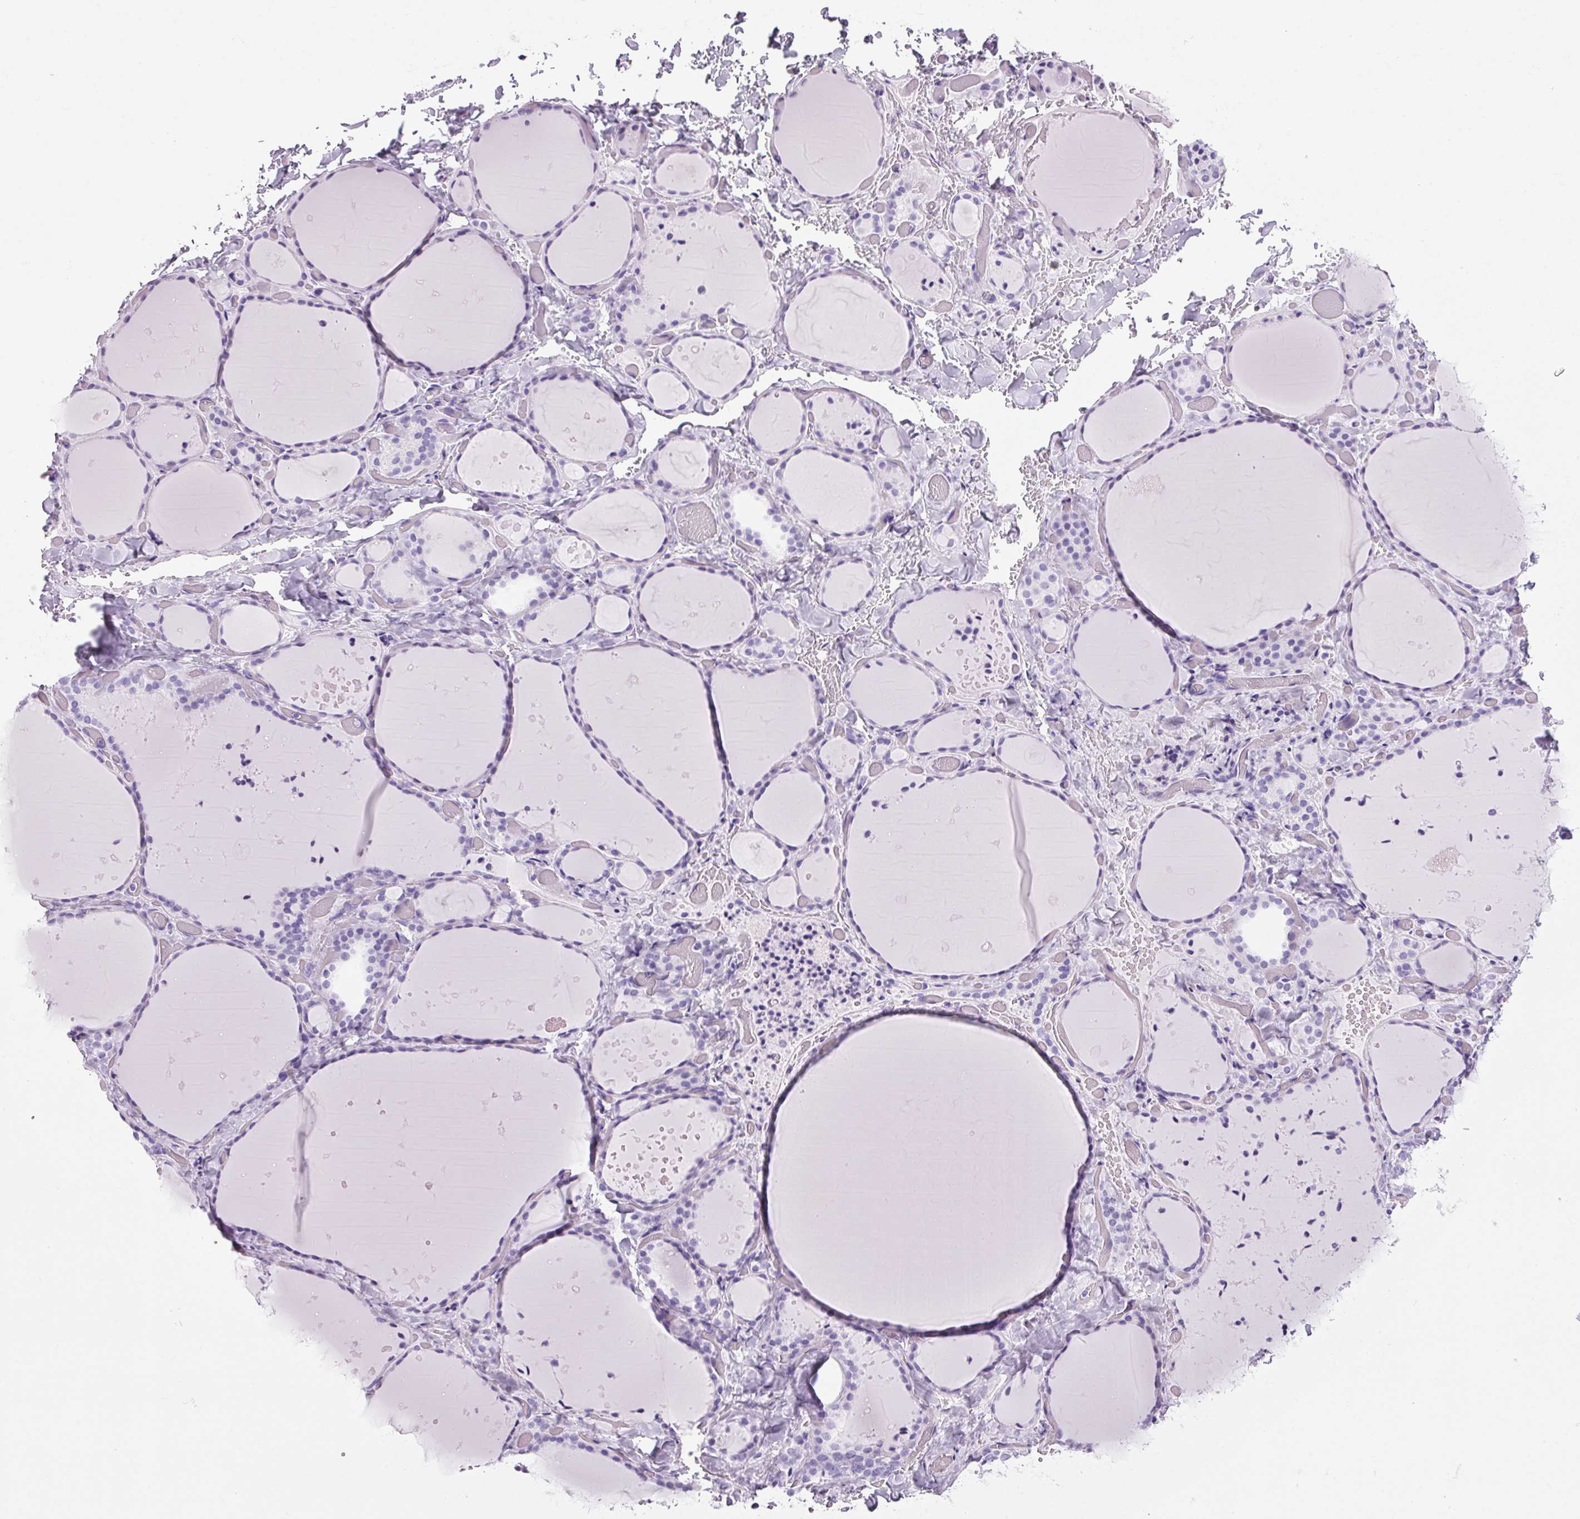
{"staining": {"intensity": "negative", "quantity": "none", "location": "none"}, "tissue": "thyroid gland", "cell_type": "Glandular cells", "image_type": "normal", "snomed": [{"axis": "morphology", "description": "Normal tissue, NOS"}, {"axis": "topography", "description": "Thyroid gland"}], "caption": "IHC of unremarkable thyroid gland demonstrates no staining in glandular cells. (DAB (3,3'-diaminobenzidine) immunohistochemistry (IHC) with hematoxylin counter stain).", "gene": "PPP1R1A", "patient": {"sex": "female", "age": 36}}